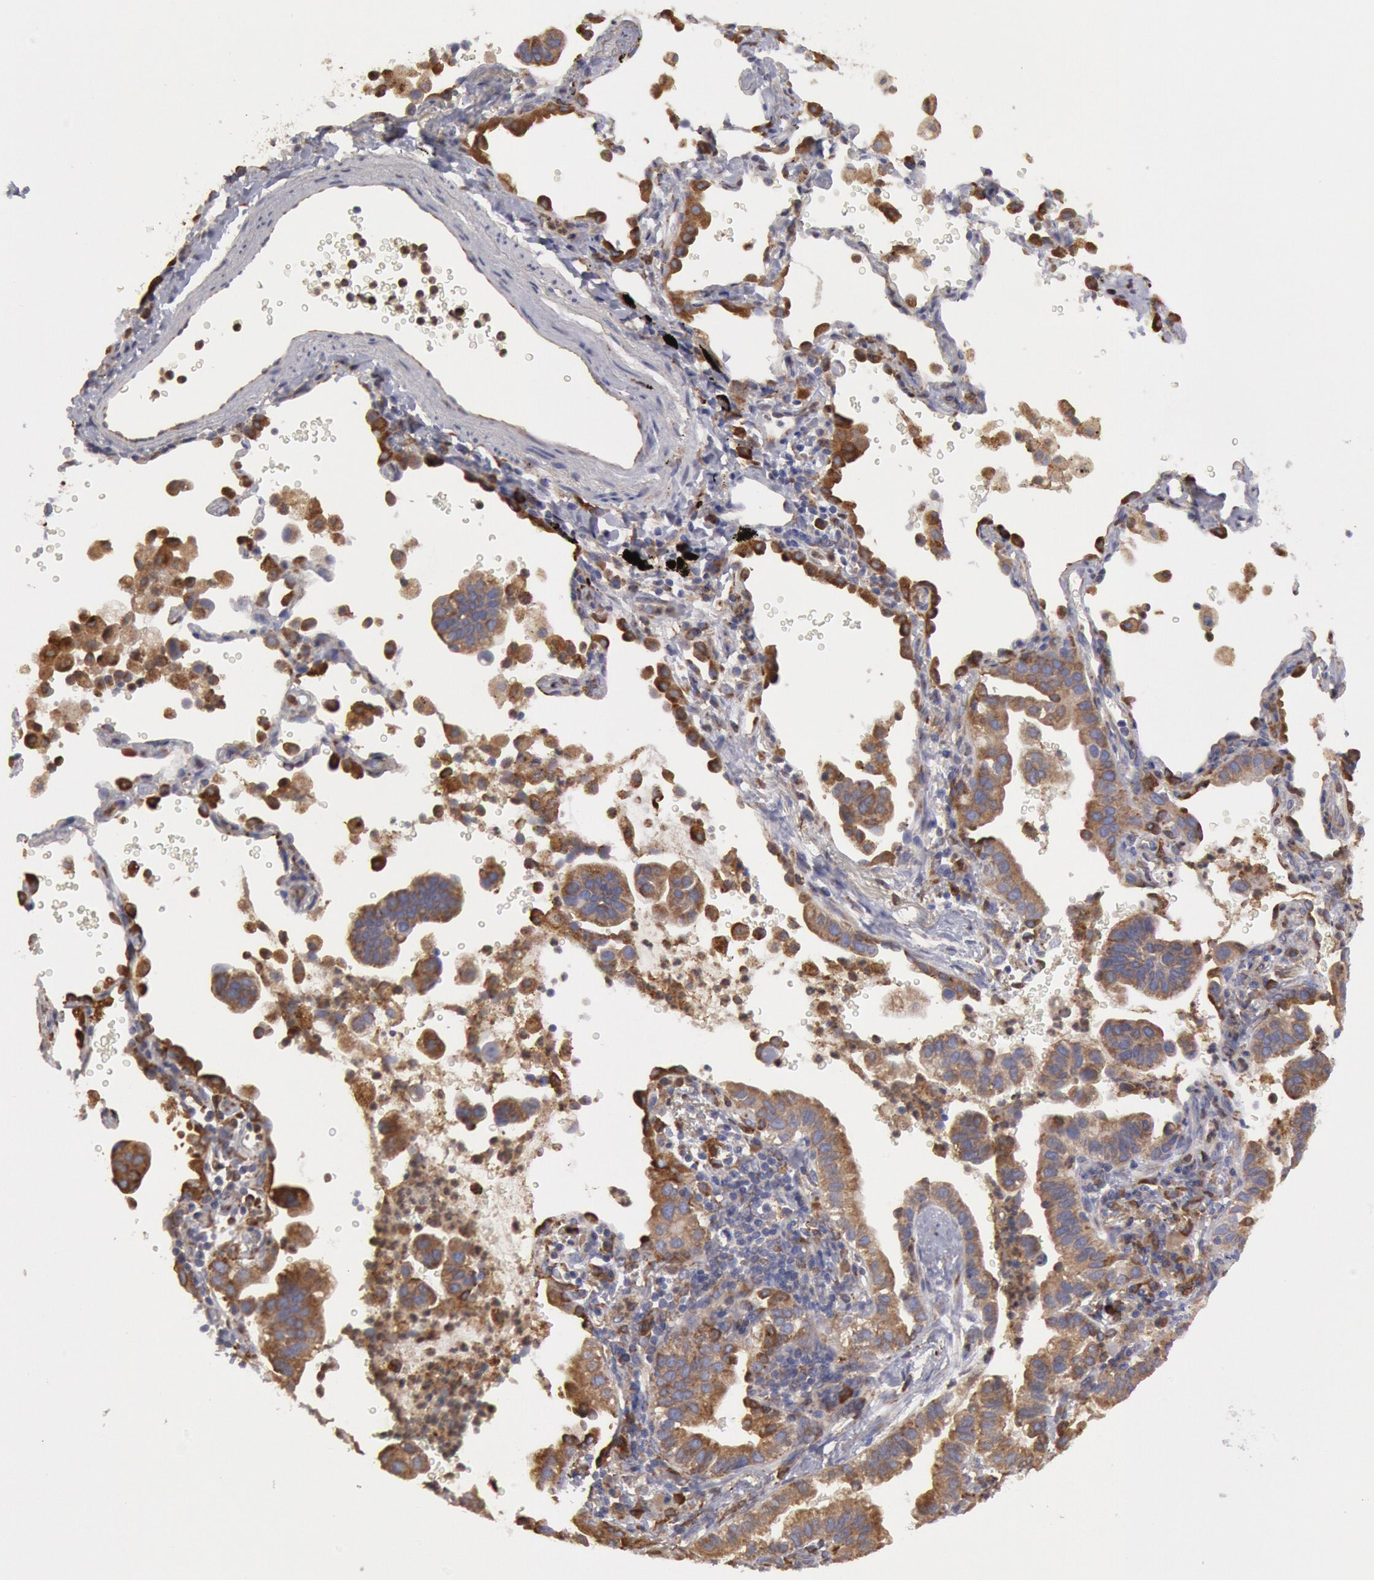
{"staining": {"intensity": "moderate", "quantity": ">75%", "location": "cytoplasmic/membranous"}, "tissue": "lung cancer", "cell_type": "Tumor cells", "image_type": "cancer", "snomed": [{"axis": "morphology", "description": "Adenocarcinoma, NOS"}, {"axis": "topography", "description": "Lung"}], "caption": "Protein staining exhibits moderate cytoplasmic/membranous positivity in approximately >75% of tumor cells in lung adenocarcinoma.", "gene": "ERP44", "patient": {"sex": "female", "age": 50}}